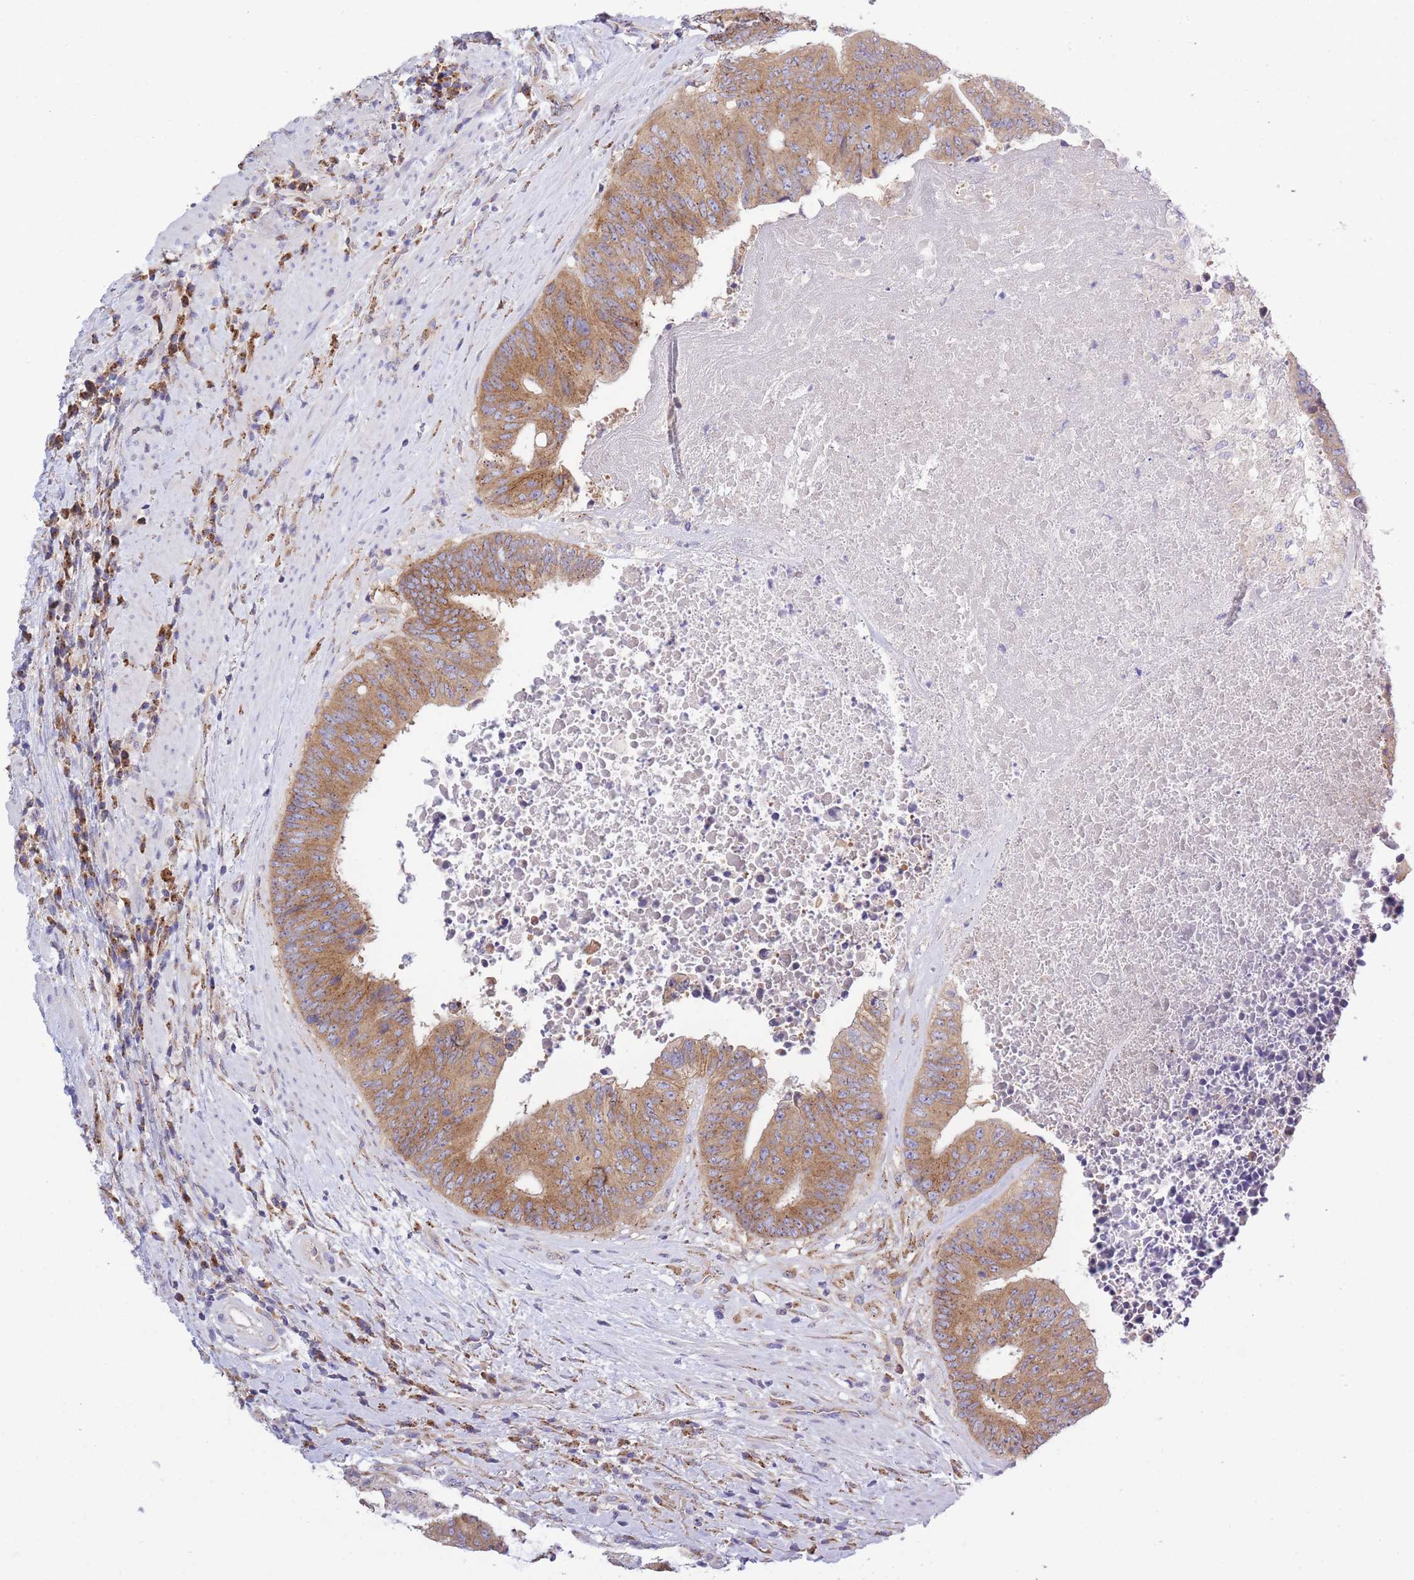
{"staining": {"intensity": "moderate", "quantity": ">75%", "location": "cytoplasmic/membranous"}, "tissue": "colorectal cancer", "cell_type": "Tumor cells", "image_type": "cancer", "snomed": [{"axis": "morphology", "description": "Adenocarcinoma, NOS"}, {"axis": "topography", "description": "Rectum"}], "caption": "Immunohistochemistry histopathology image of neoplastic tissue: human colorectal cancer stained using IHC reveals medium levels of moderate protein expression localized specifically in the cytoplasmic/membranous of tumor cells, appearing as a cytoplasmic/membranous brown color.", "gene": "COPG2", "patient": {"sex": "male", "age": 72}}